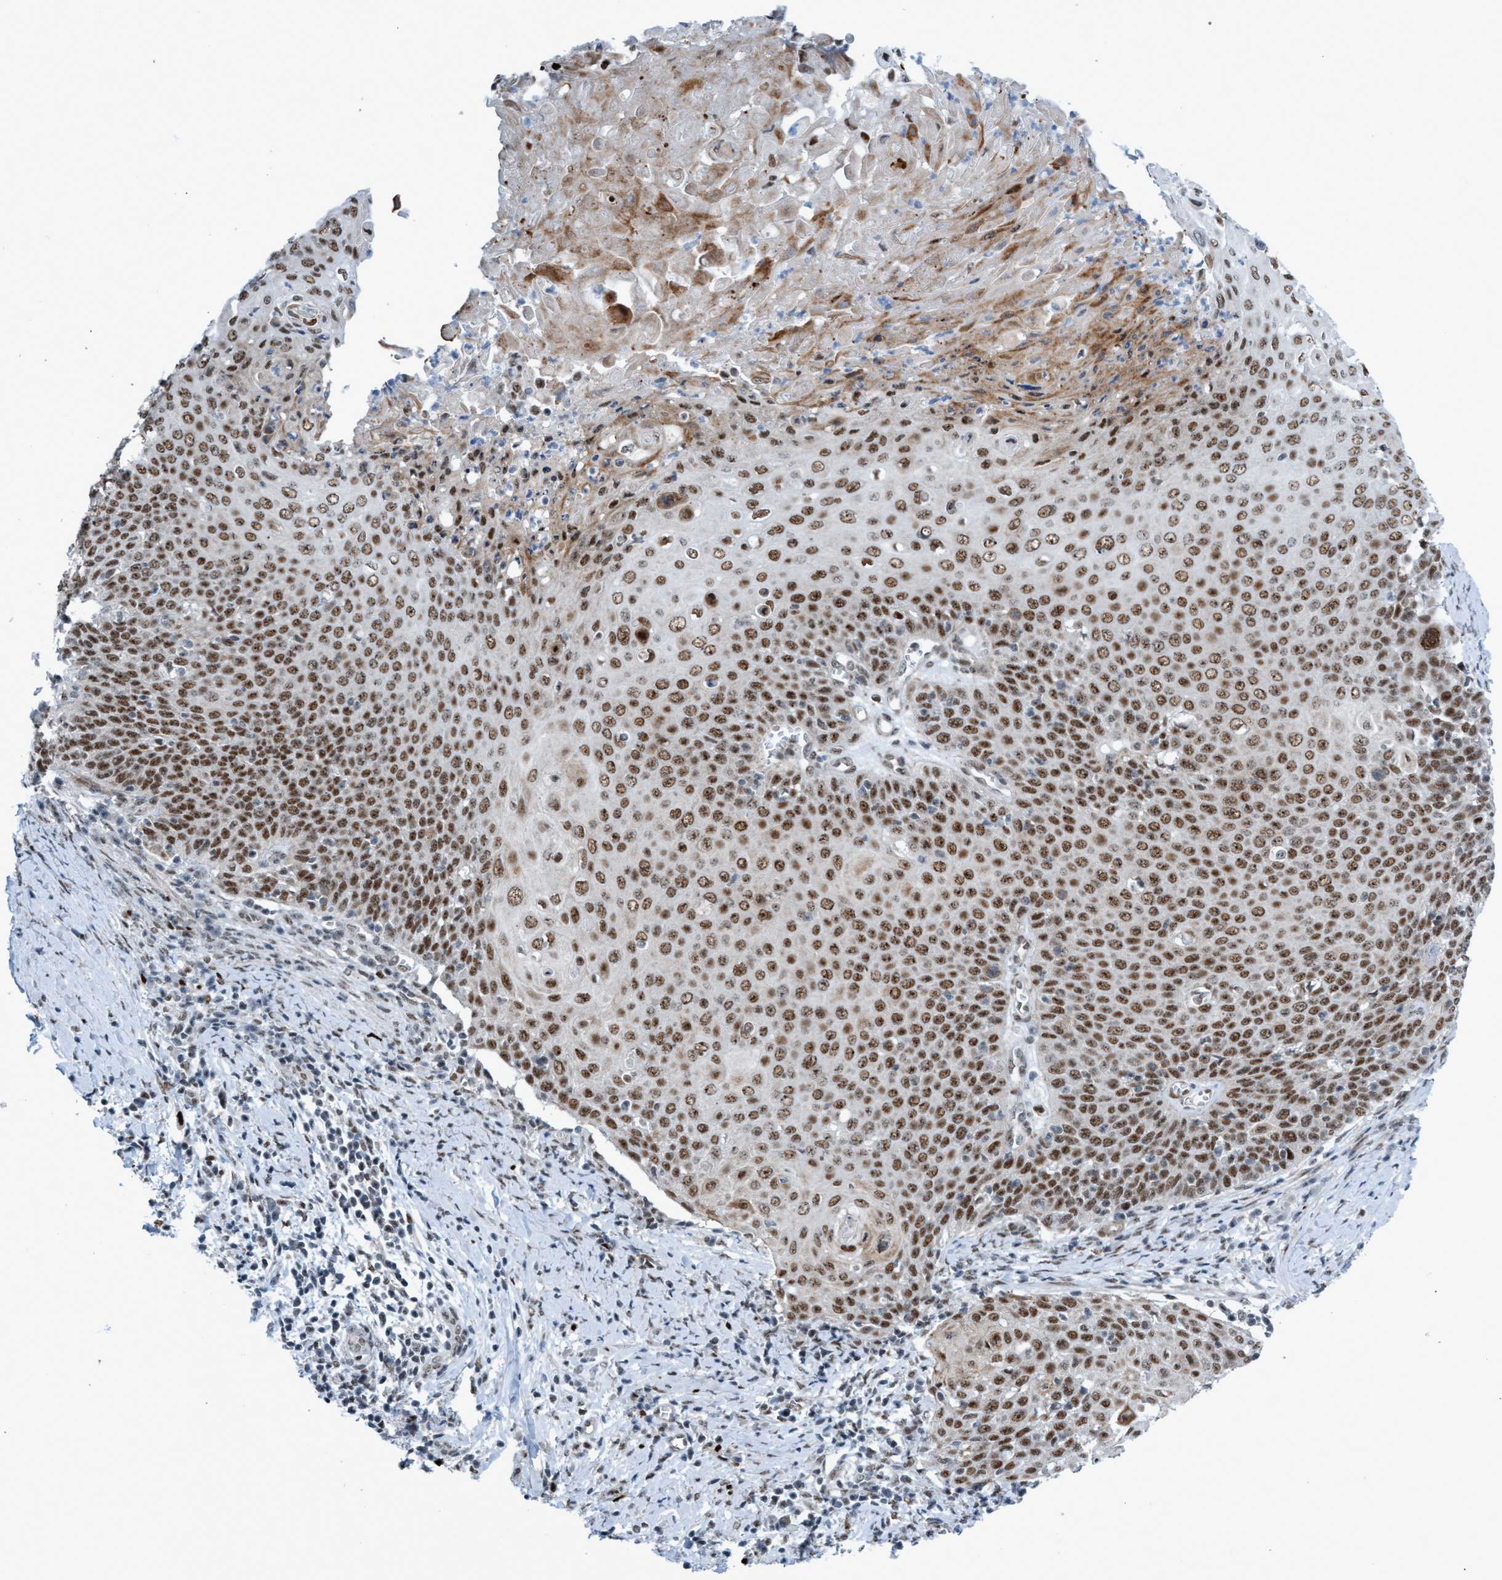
{"staining": {"intensity": "moderate", "quantity": ">75%", "location": "nuclear"}, "tissue": "cervical cancer", "cell_type": "Tumor cells", "image_type": "cancer", "snomed": [{"axis": "morphology", "description": "Squamous cell carcinoma, NOS"}, {"axis": "topography", "description": "Cervix"}], "caption": "Tumor cells demonstrate medium levels of moderate nuclear staining in about >75% of cells in human cervical squamous cell carcinoma.", "gene": "CWC27", "patient": {"sex": "female", "age": 39}}